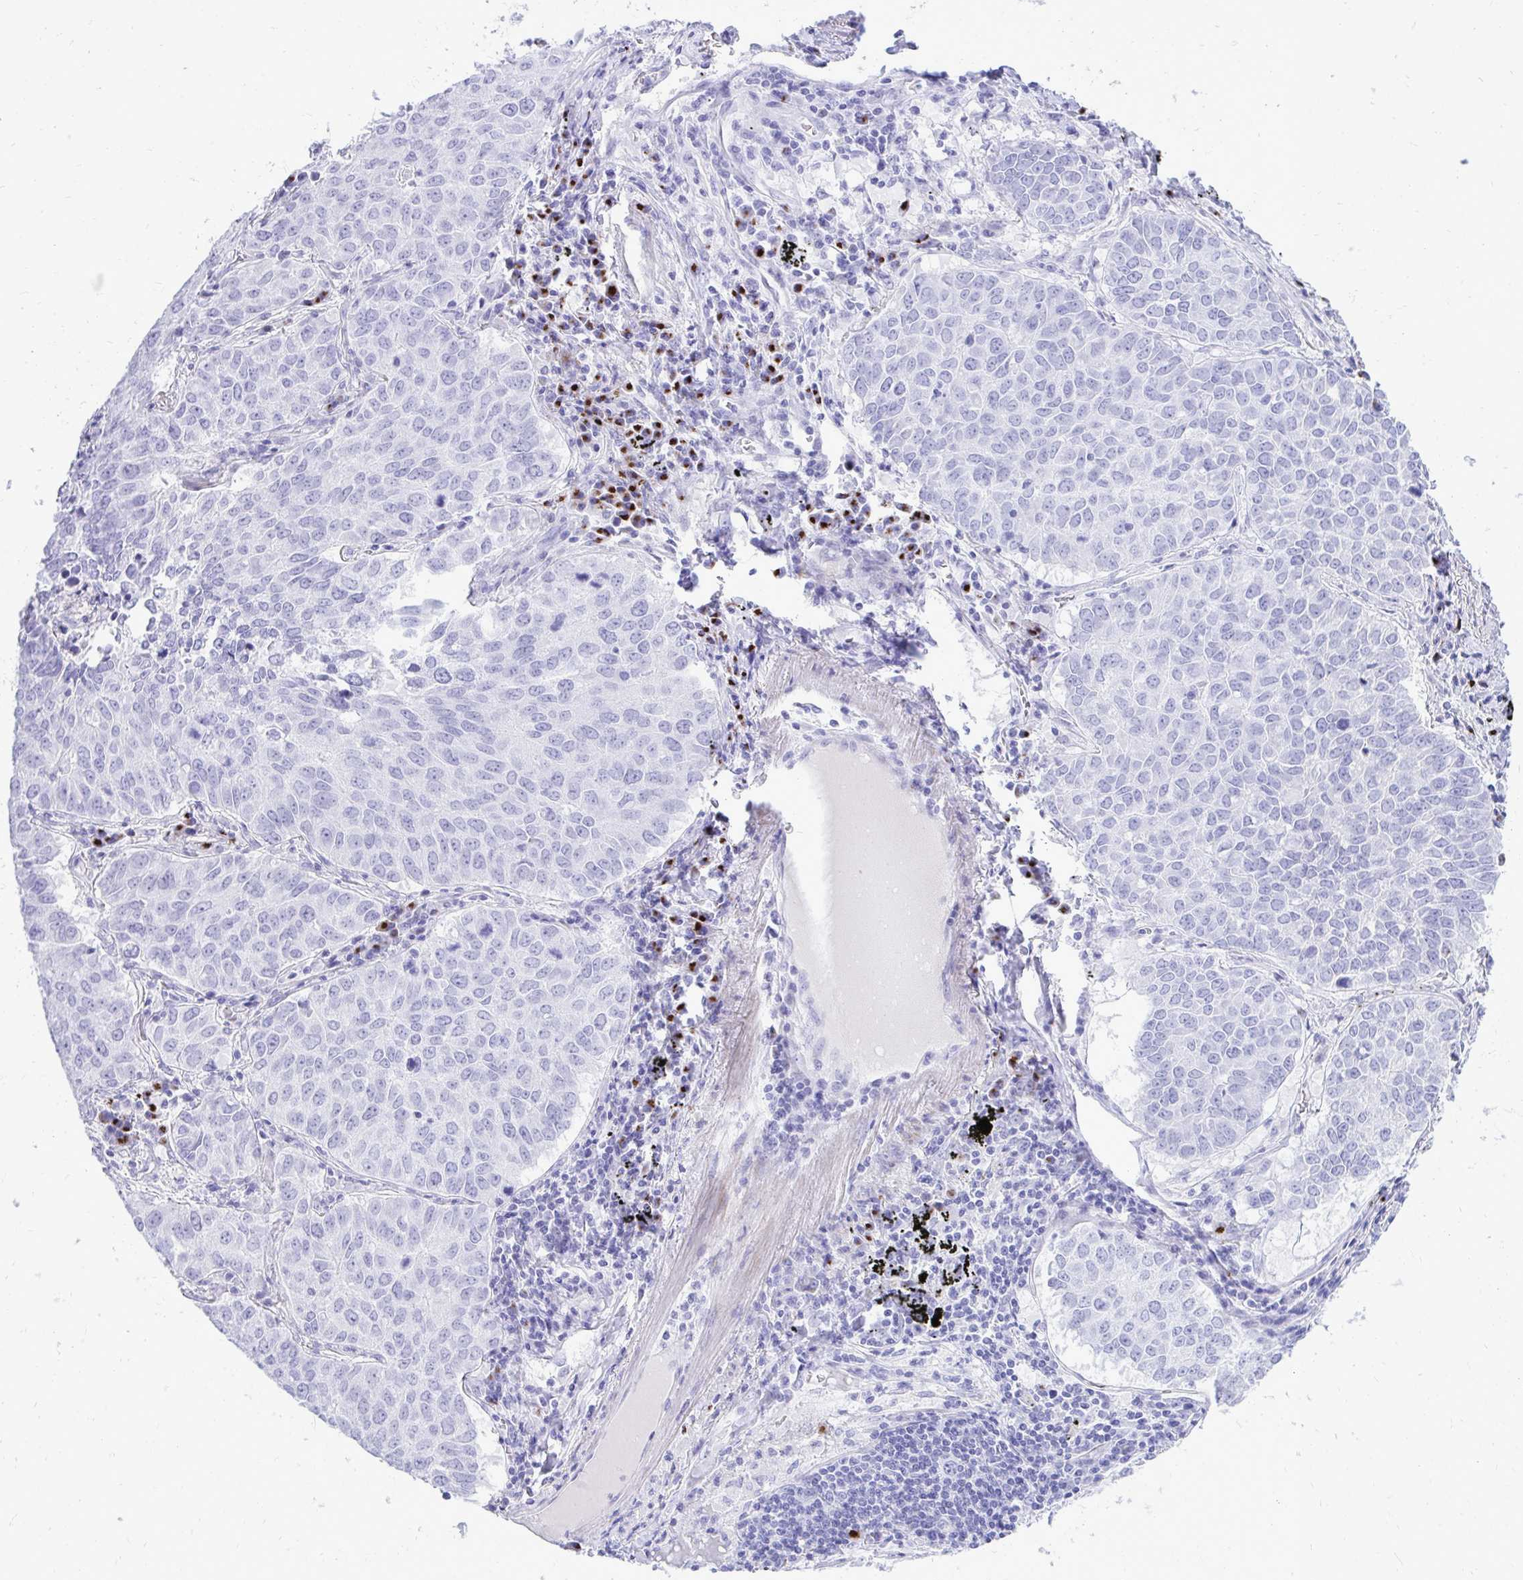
{"staining": {"intensity": "negative", "quantity": "none", "location": "none"}, "tissue": "lung cancer", "cell_type": "Tumor cells", "image_type": "cancer", "snomed": [{"axis": "morphology", "description": "Adenocarcinoma, NOS"}, {"axis": "topography", "description": "Lung"}], "caption": "This photomicrograph is of lung cancer stained with immunohistochemistry to label a protein in brown with the nuclei are counter-stained blue. There is no positivity in tumor cells.", "gene": "ANKDD1B", "patient": {"sex": "female", "age": 50}}